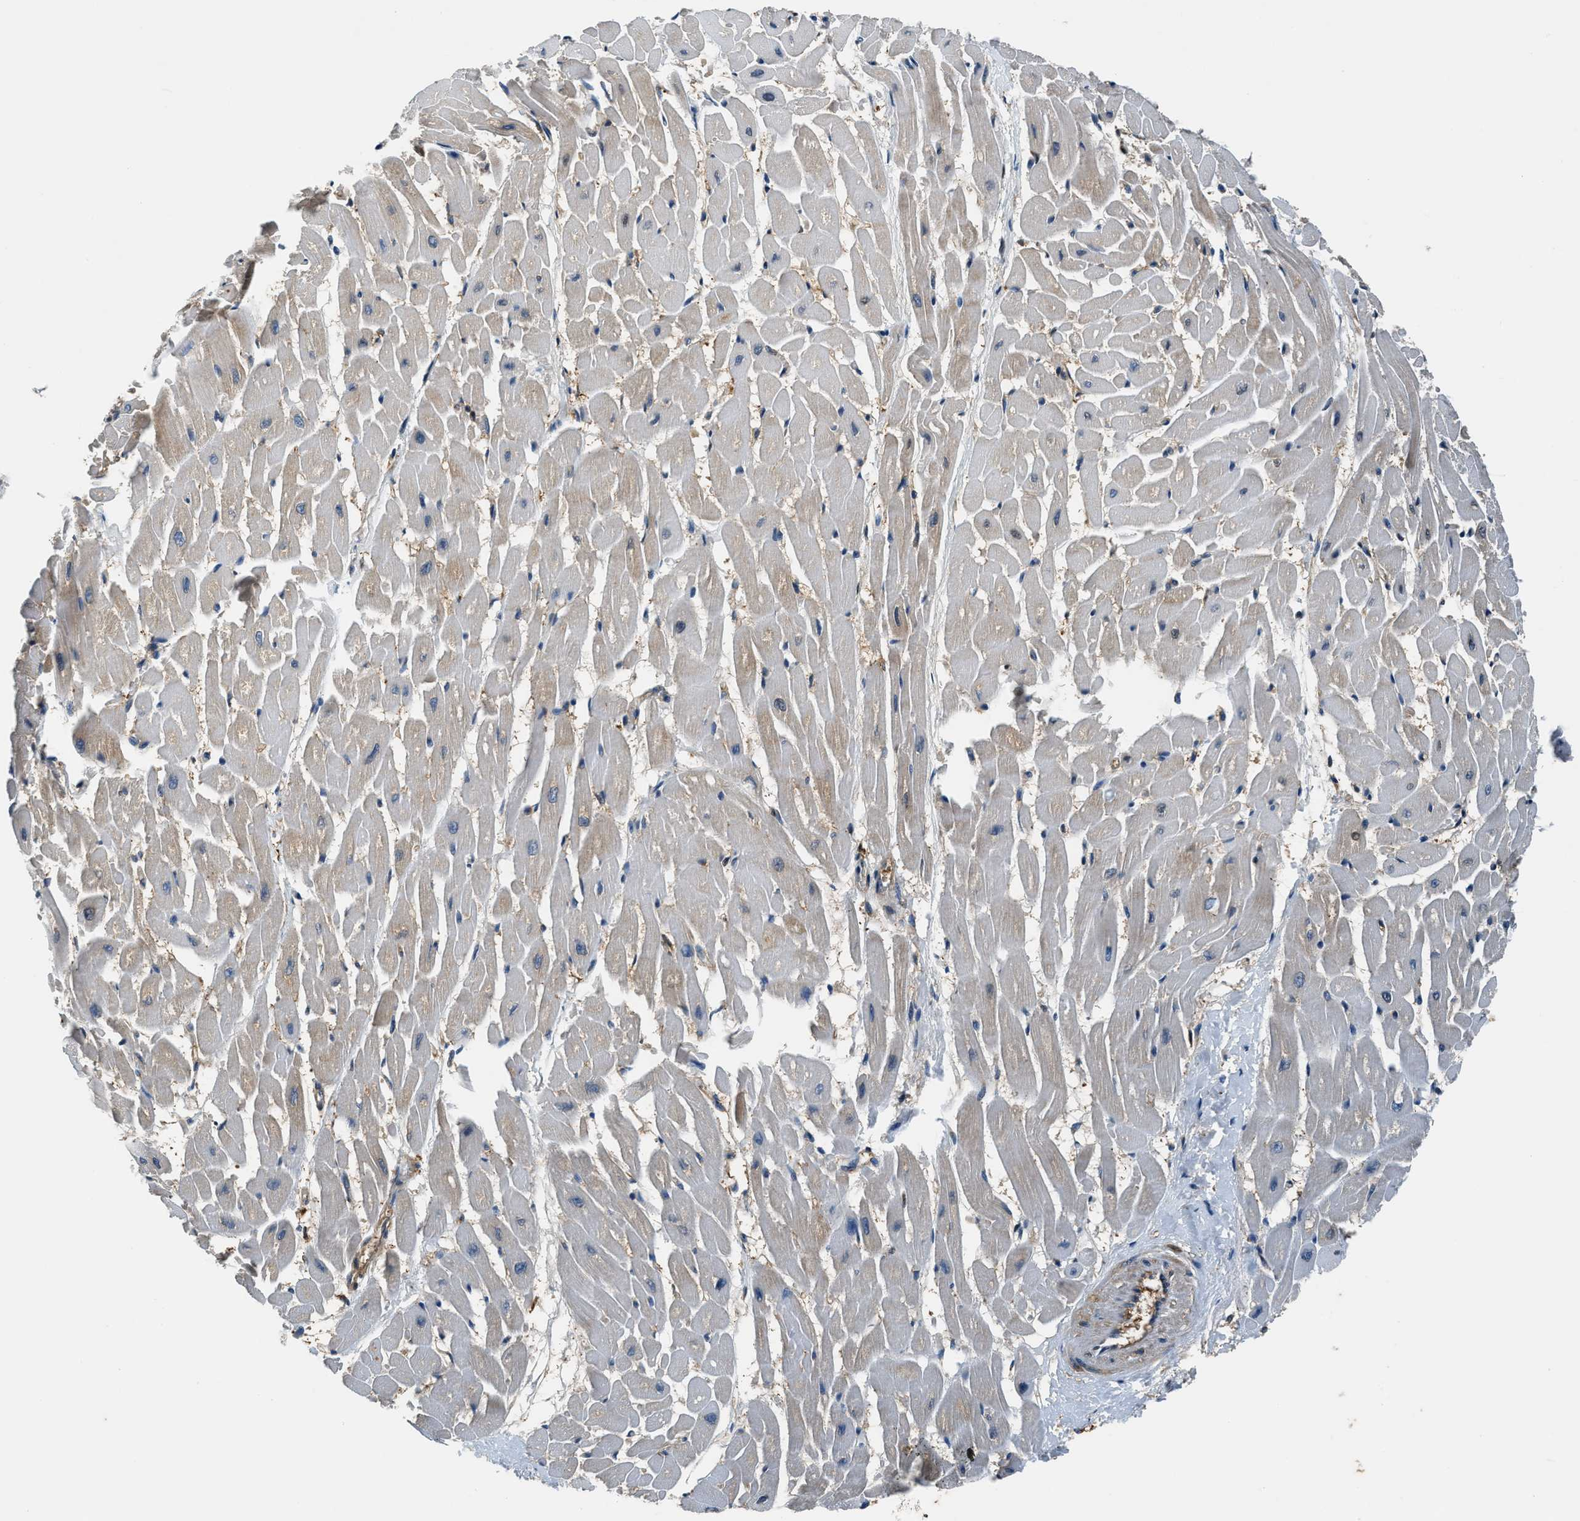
{"staining": {"intensity": "weak", "quantity": "<25%", "location": "cytoplasmic/membranous"}, "tissue": "heart muscle", "cell_type": "Cardiomyocytes", "image_type": "normal", "snomed": [{"axis": "morphology", "description": "Normal tissue, NOS"}, {"axis": "topography", "description": "Heart"}], "caption": "A histopathology image of heart muscle stained for a protein displays no brown staining in cardiomyocytes.", "gene": "EEA1", "patient": {"sex": "male", "age": 45}}